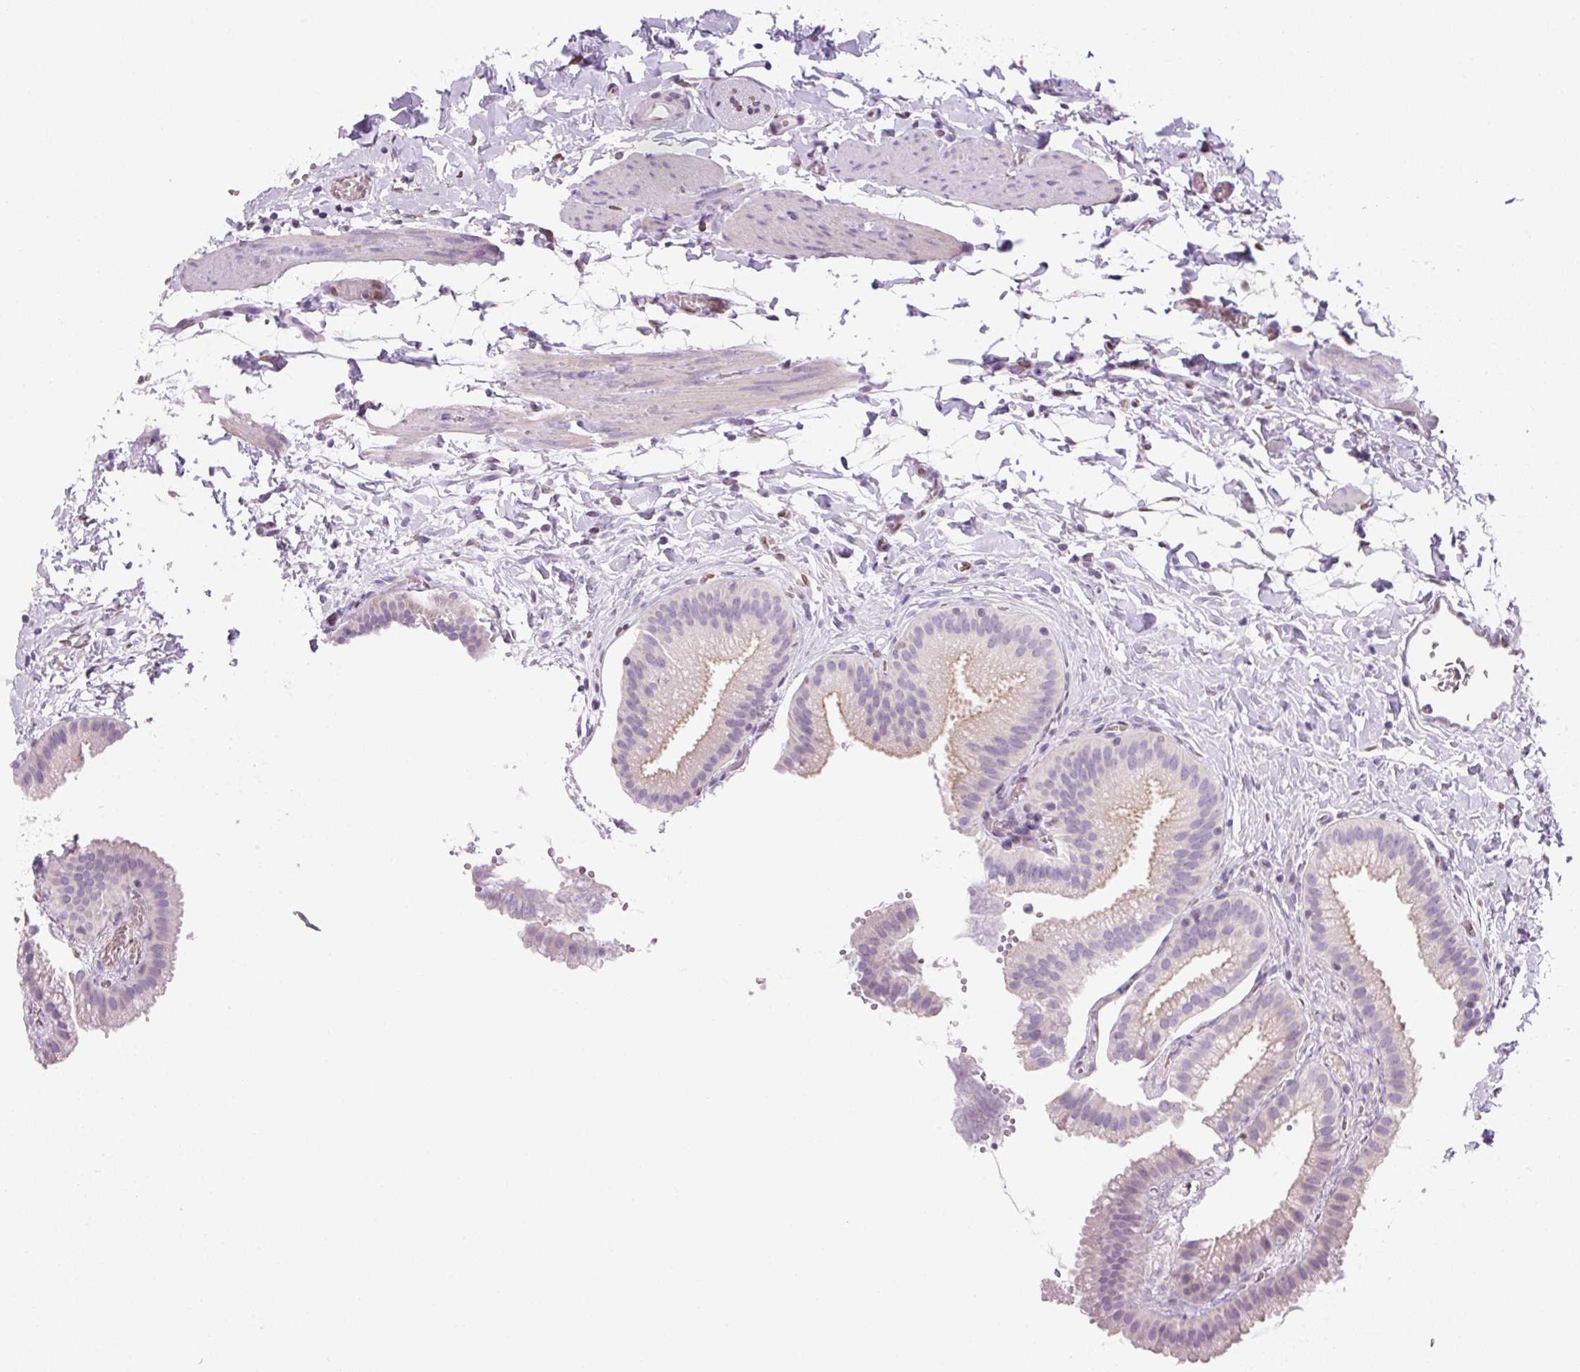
{"staining": {"intensity": "weak", "quantity": "<25%", "location": "cytoplasmic/membranous"}, "tissue": "gallbladder", "cell_type": "Glandular cells", "image_type": "normal", "snomed": [{"axis": "morphology", "description": "Normal tissue, NOS"}, {"axis": "topography", "description": "Gallbladder"}], "caption": "Glandular cells show no significant staining in benign gallbladder. (DAB IHC, high magnification).", "gene": "SYNE3", "patient": {"sex": "female", "age": 63}}